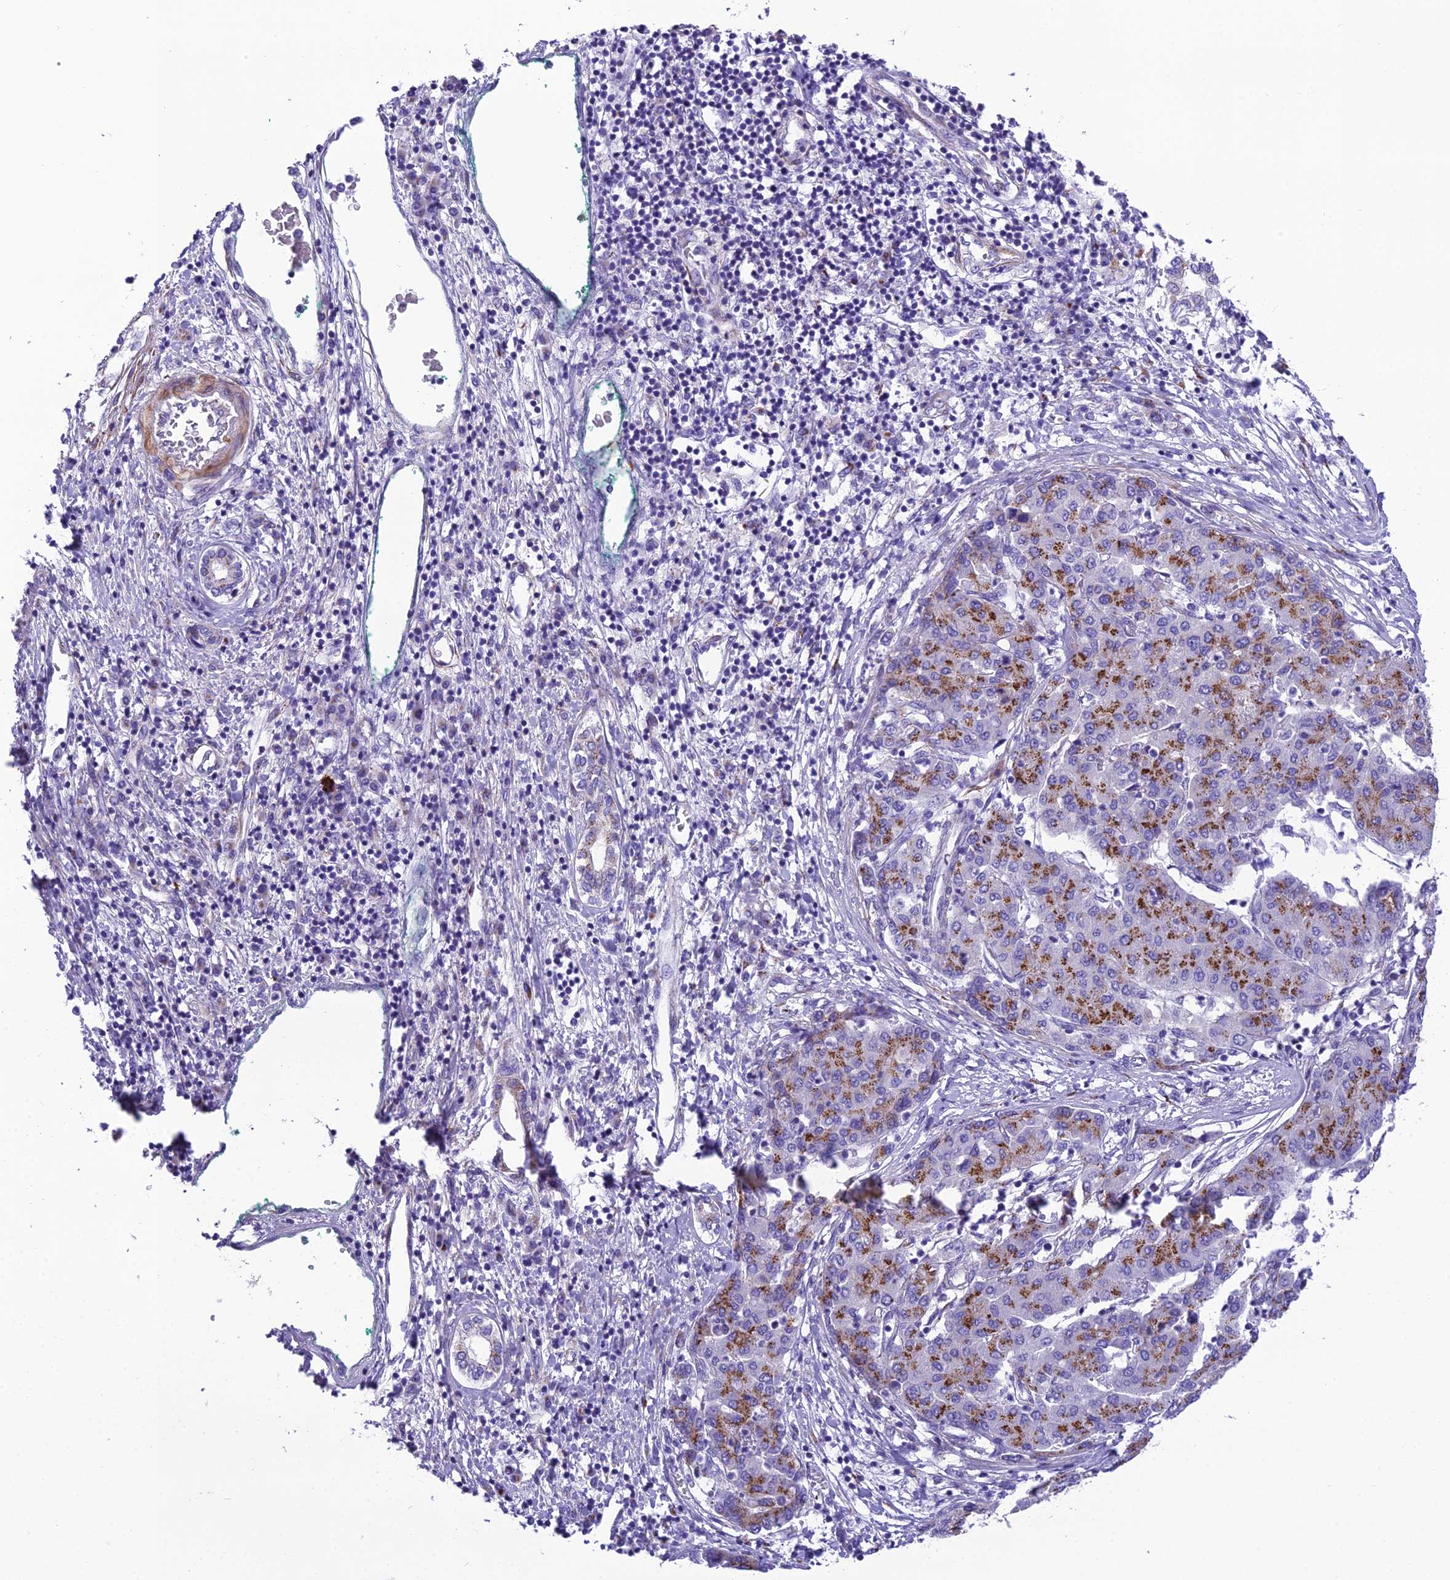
{"staining": {"intensity": "strong", "quantity": "25%-75%", "location": "cytoplasmic/membranous"}, "tissue": "liver cancer", "cell_type": "Tumor cells", "image_type": "cancer", "snomed": [{"axis": "morphology", "description": "Carcinoma, Hepatocellular, NOS"}, {"axis": "topography", "description": "Liver"}], "caption": "Immunohistochemical staining of human liver cancer shows strong cytoplasmic/membranous protein expression in about 25%-75% of tumor cells. The staining is performed using DAB (3,3'-diaminobenzidine) brown chromogen to label protein expression. The nuclei are counter-stained blue using hematoxylin.", "gene": "GFRA1", "patient": {"sex": "male", "age": 65}}